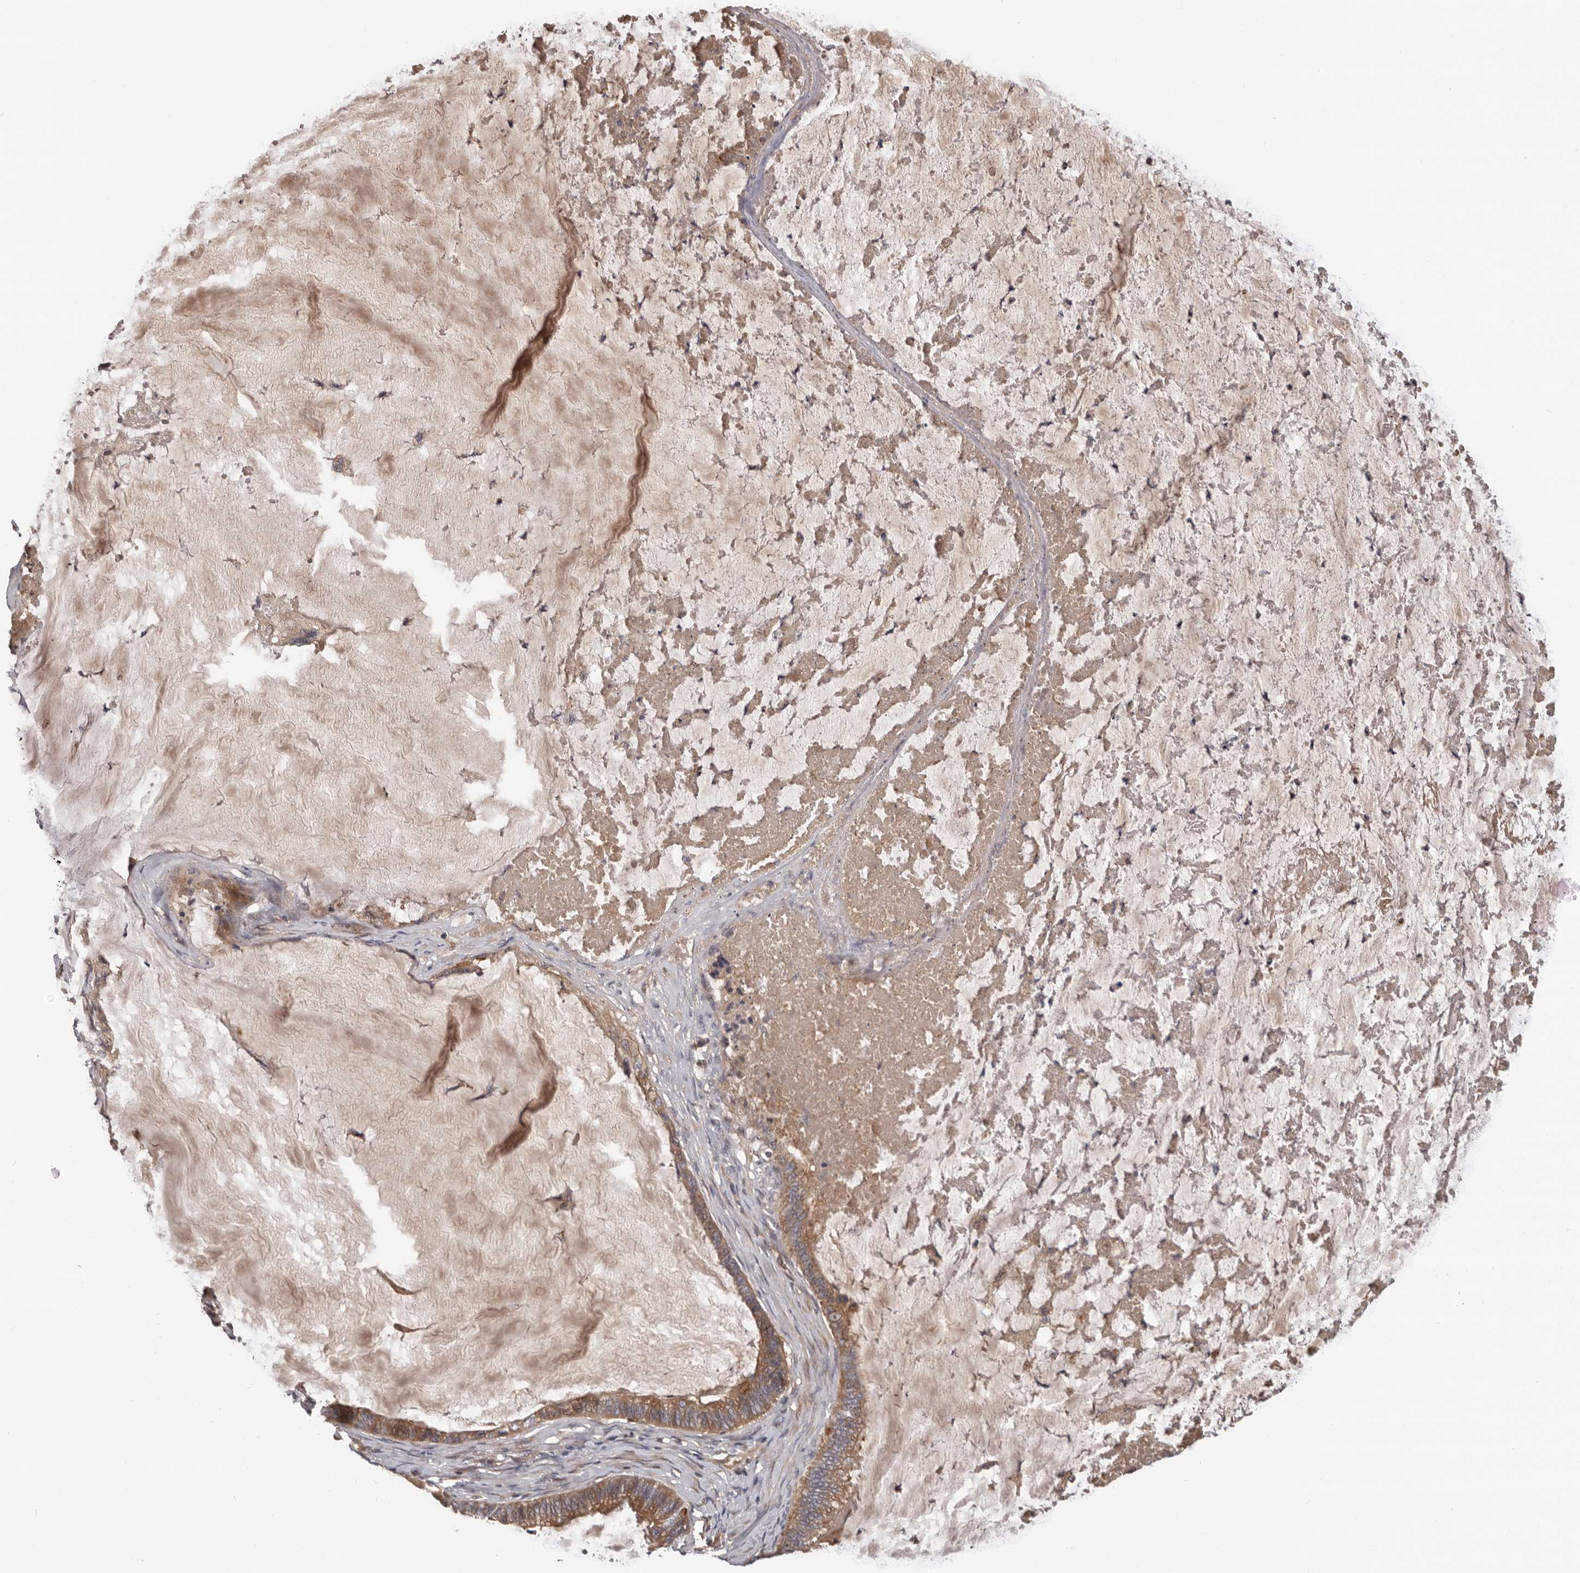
{"staining": {"intensity": "moderate", "quantity": ">75%", "location": "cytoplasmic/membranous"}, "tissue": "ovarian cancer", "cell_type": "Tumor cells", "image_type": "cancer", "snomed": [{"axis": "morphology", "description": "Cystadenocarcinoma, mucinous, NOS"}, {"axis": "topography", "description": "Ovary"}], "caption": "This is an image of IHC staining of mucinous cystadenocarcinoma (ovarian), which shows moderate expression in the cytoplasmic/membranous of tumor cells.", "gene": "PRKD1", "patient": {"sex": "female", "age": 61}}